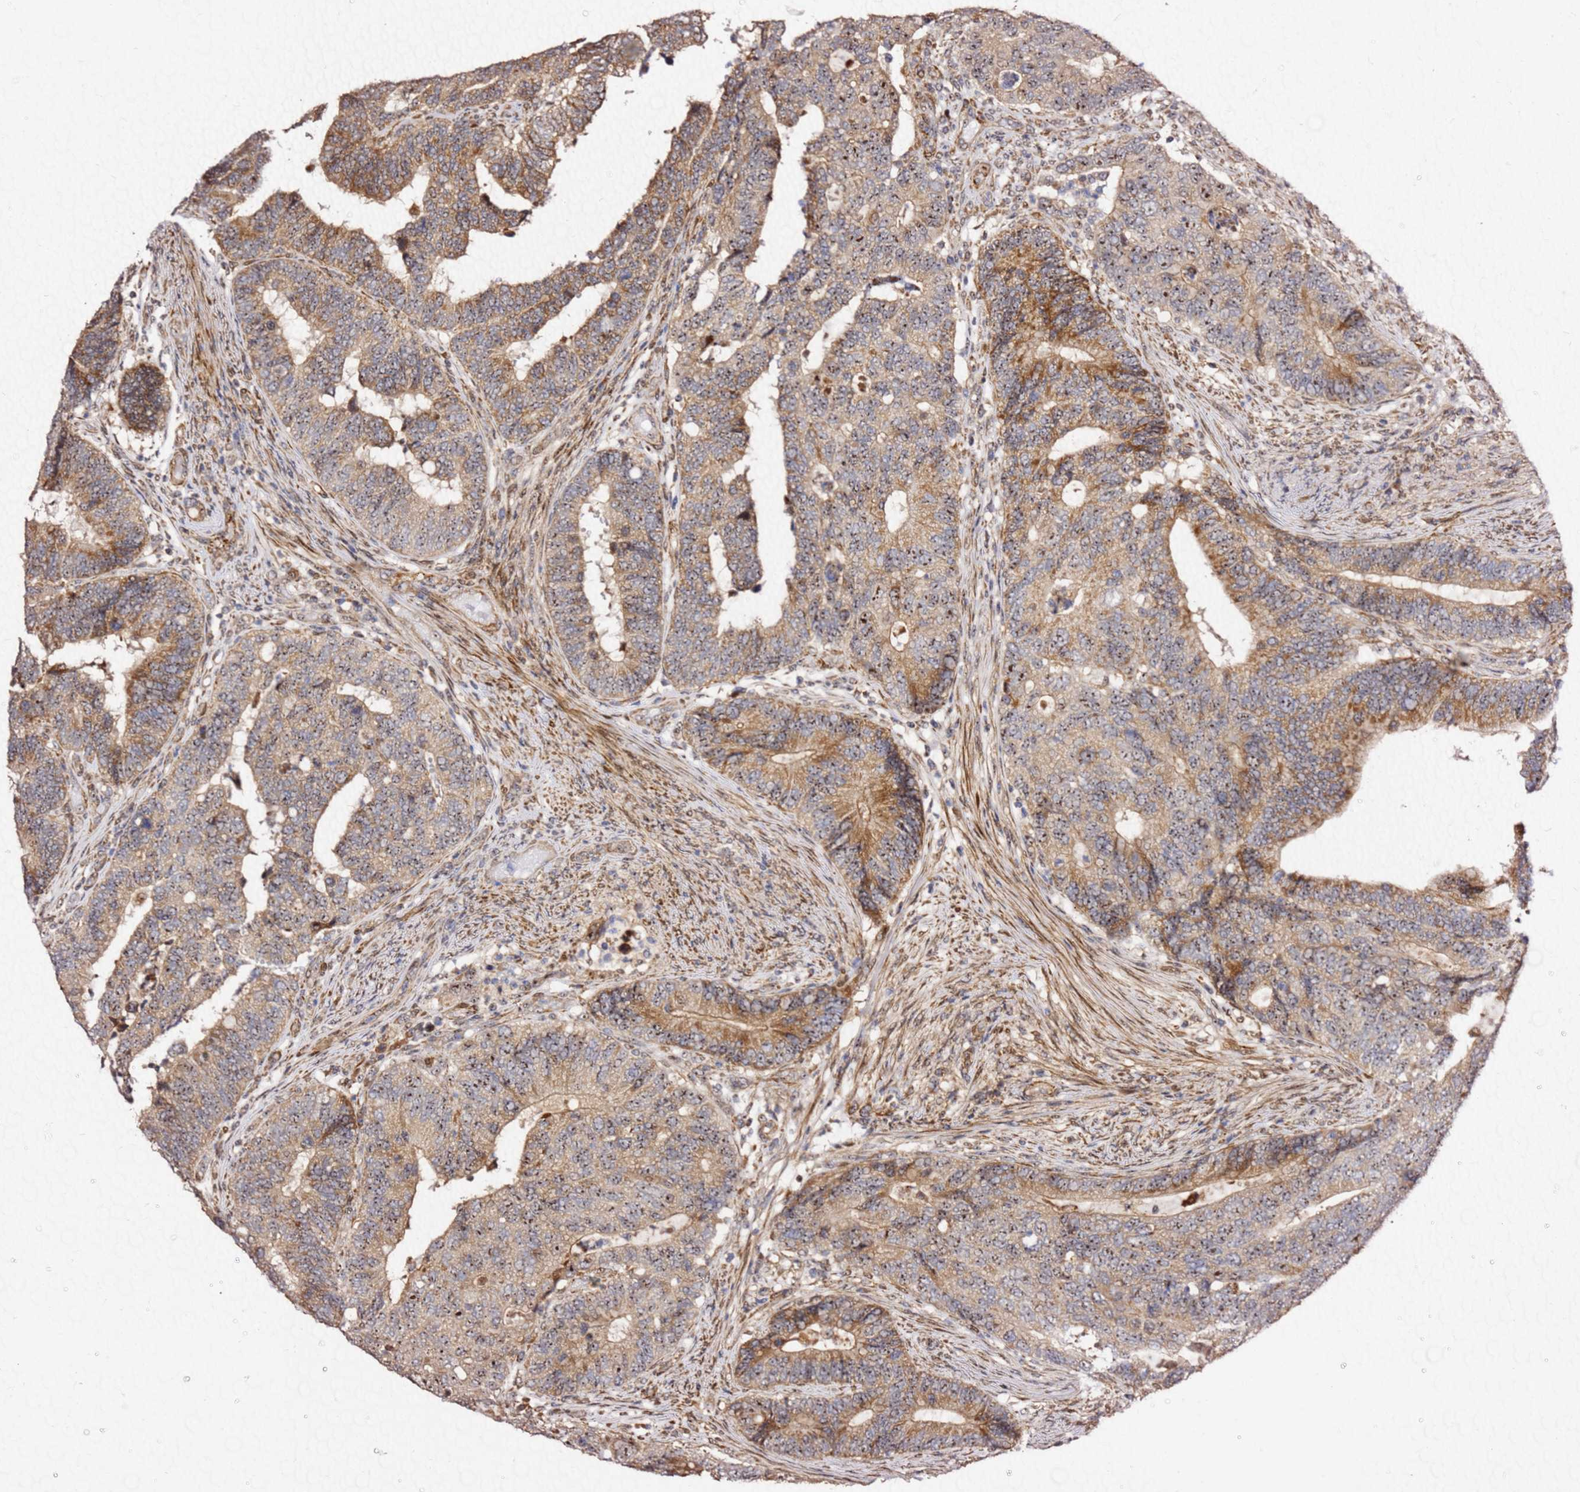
{"staining": {"intensity": "moderate", "quantity": "25%-75%", "location": "cytoplasmic/membranous,nuclear"}, "tissue": "colorectal cancer", "cell_type": "Tumor cells", "image_type": "cancer", "snomed": [{"axis": "morphology", "description": "Adenocarcinoma, NOS"}, {"axis": "topography", "description": "Colon"}], "caption": "Moderate cytoplasmic/membranous and nuclear staining for a protein is present in approximately 25%-75% of tumor cells of adenocarcinoma (colorectal) using immunohistochemistry.", "gene": "KIF25", "patient": {"sex": "male", "age": 87}}